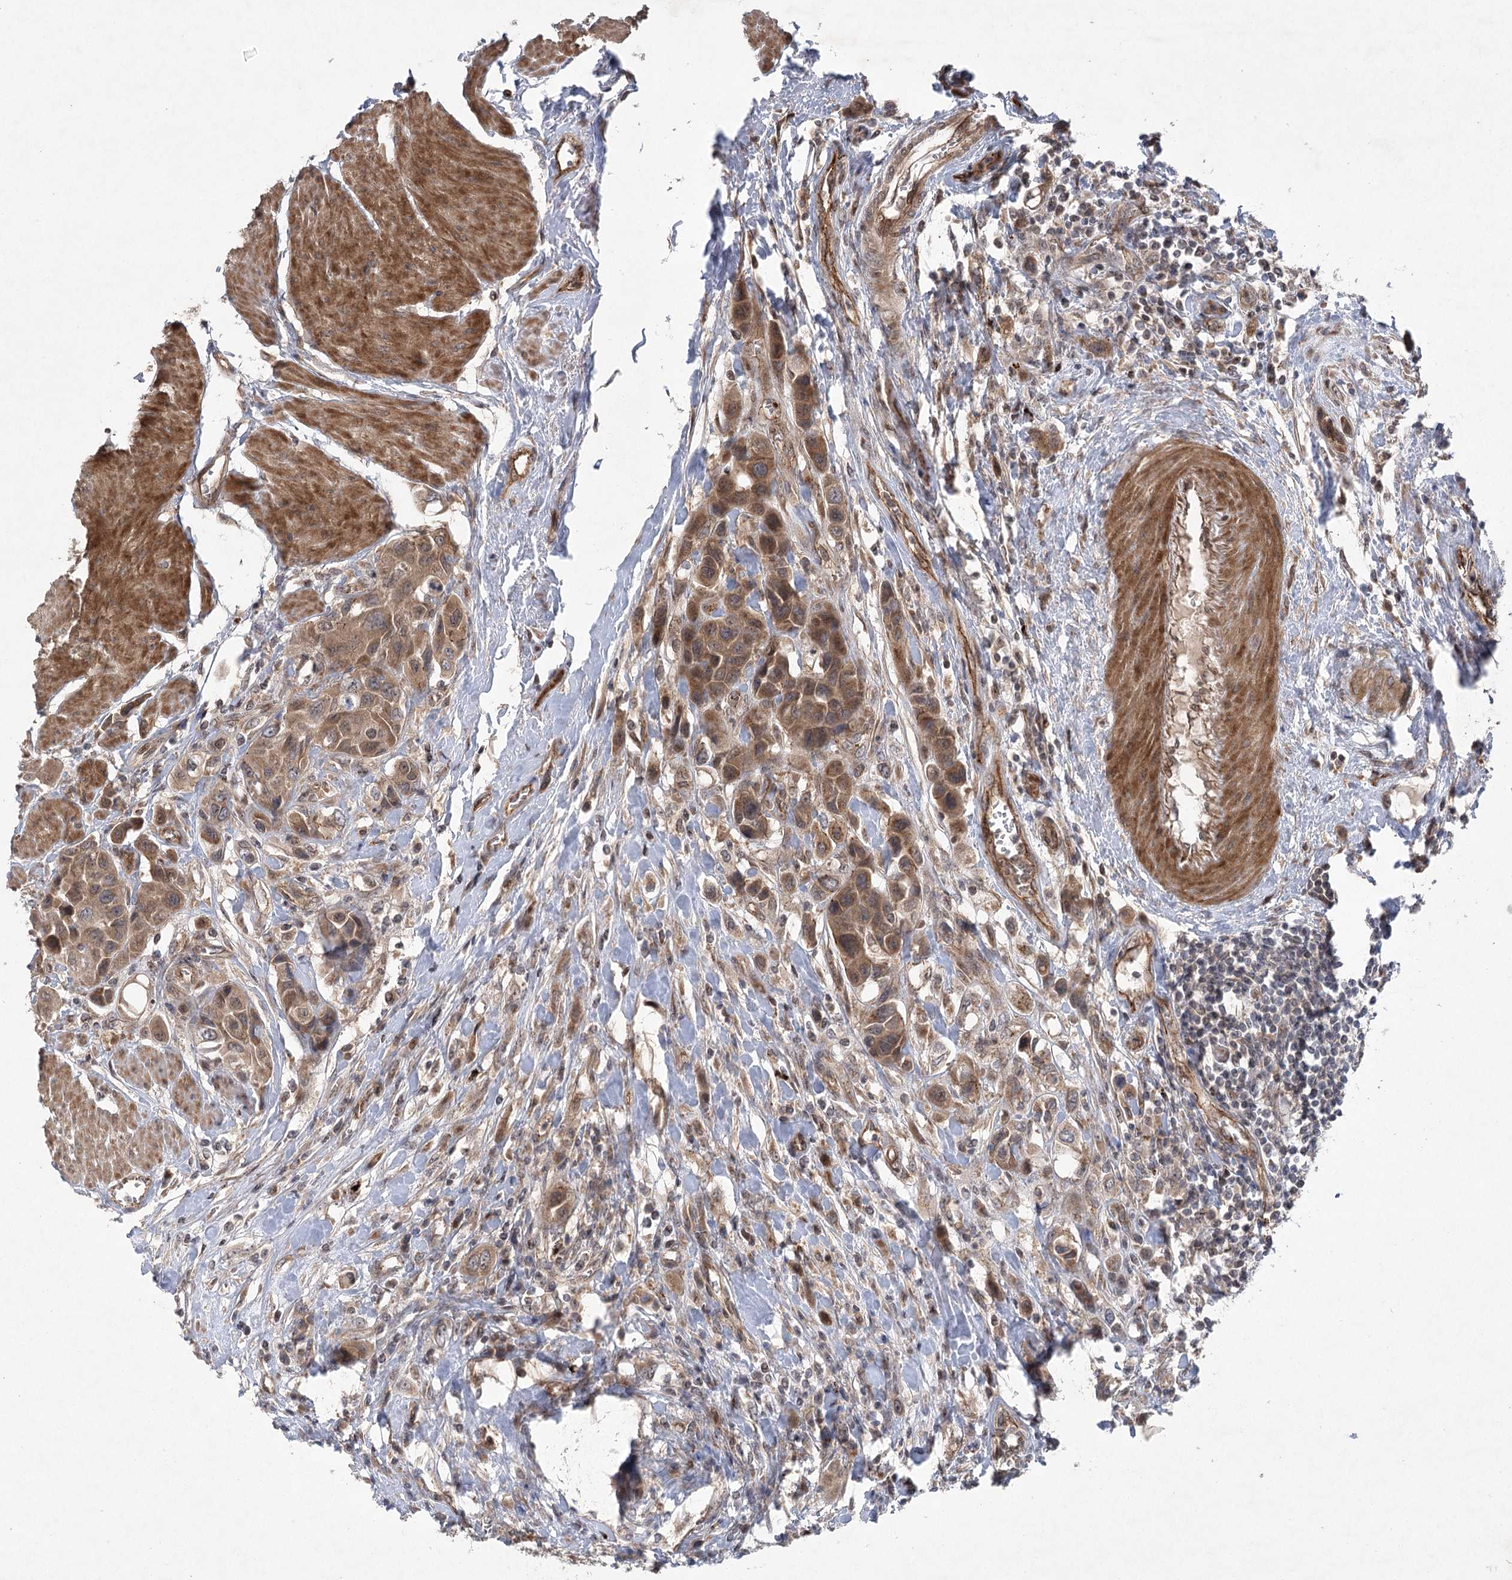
{"staining": {"intensity": "moderate", "quantity": ">75%", "location": "cytoplasmic/membranous"}, "tissue": "urothelial cancer", "cell_type": "Tumor cells", "image_type": "cancer", "snomed": [{"axis": "morphology", "description": "Urothelial carcinoma, High grade"}, {"axis": "topography", "description": "Urinary bladder"}], "caption": "Immunohistochemical staining of high-grade urothelial carcinoma reveals medium levels of moderate cytoplasmic/membranous protein staining in approximately >75% of tumor cells.", "gene": "METTL24", "patient": {"sex": "male", "age": 50}}